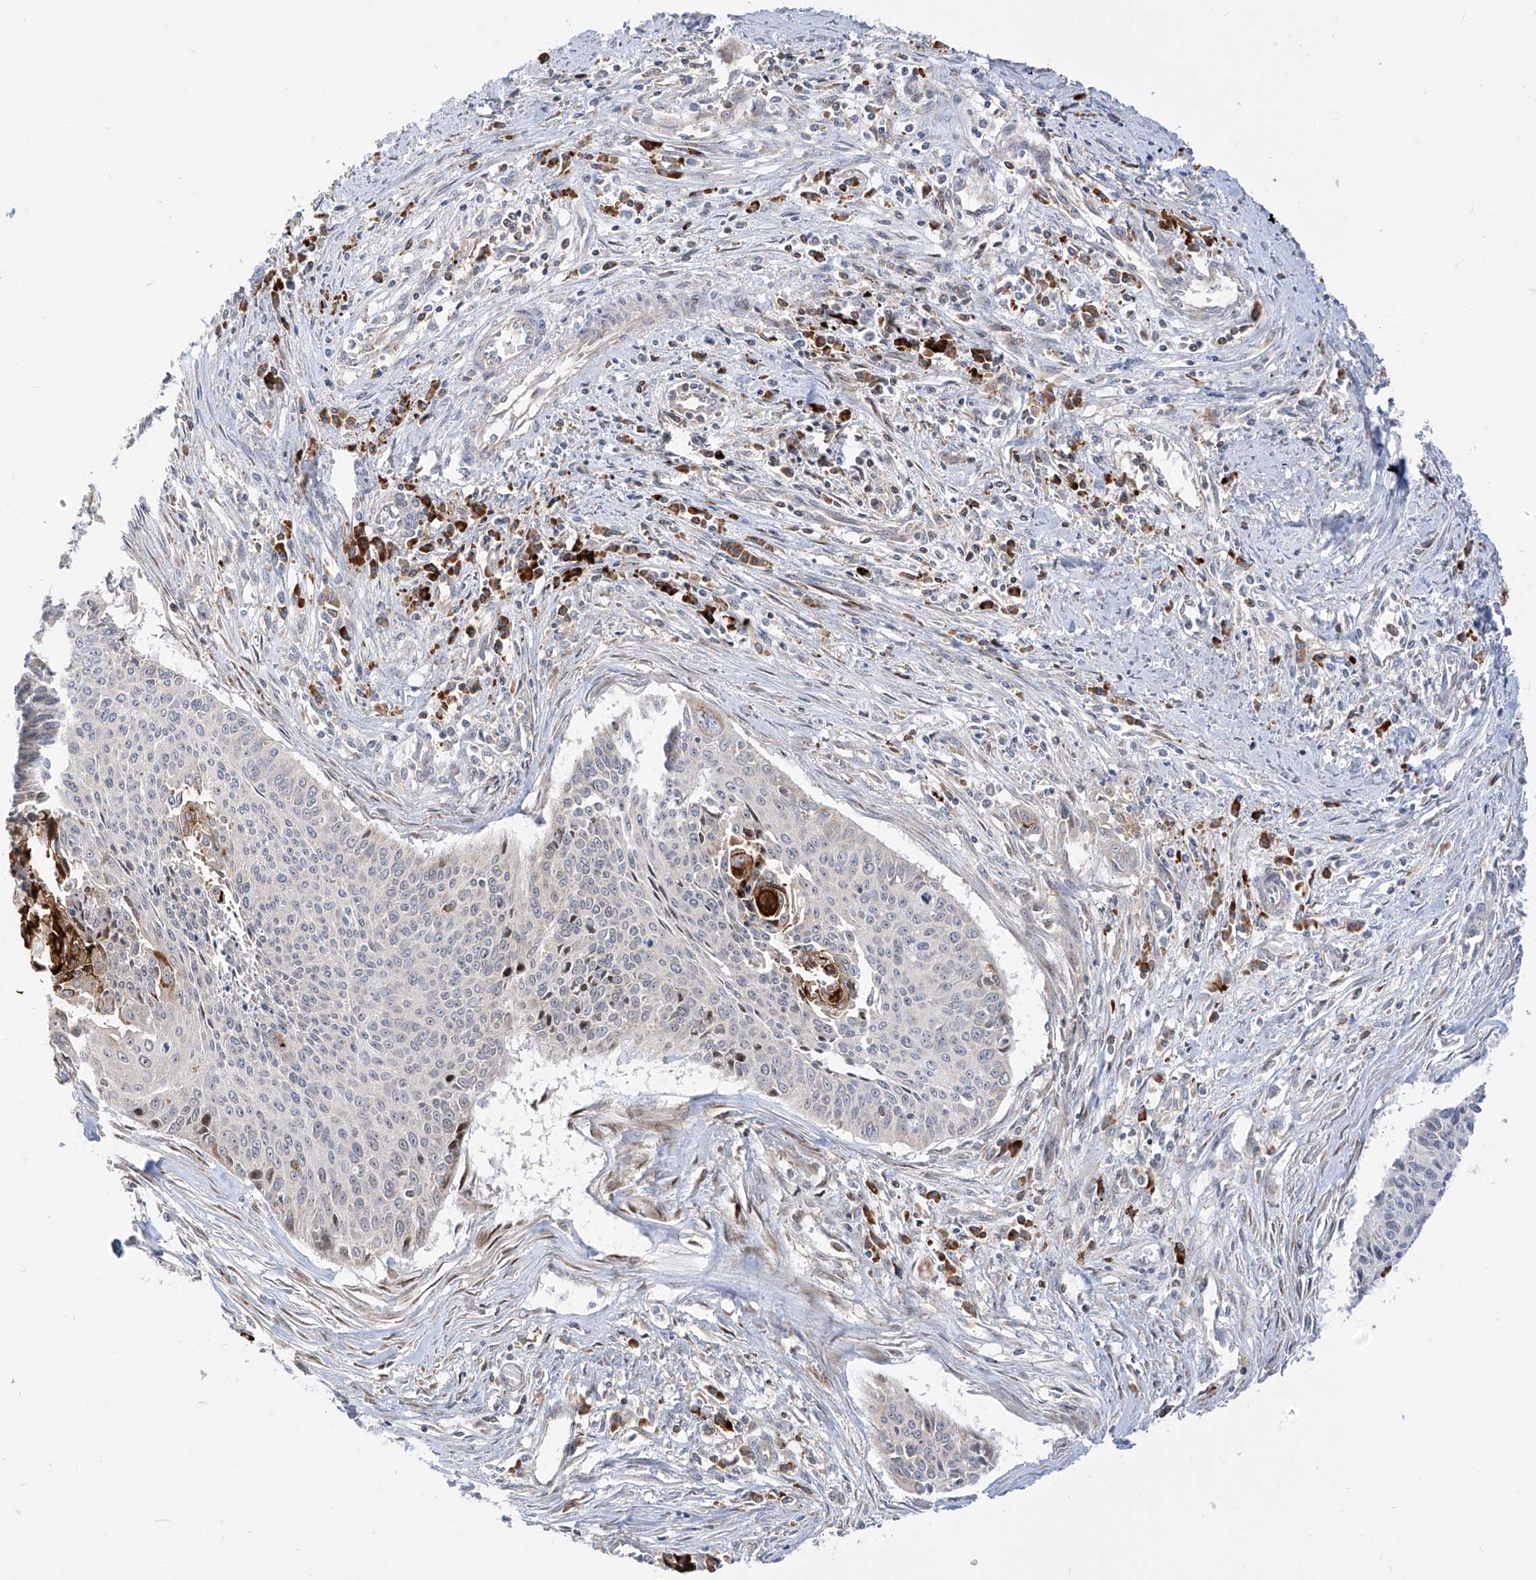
{"staining": {"intensity": "moderate", "quantity": "<25%", "location": "cytoplasmic/membranous"}, "tissue": "cervical cancer", "cell_type": "Tumor cells", "image_type": "cancer", "snomed": [{"axis": "morphology", "description": "Squamous cell carcinoma, NOS"}, {"axis": "topography", "description": "Cervix"}], "caption": "IHC micrograph of neoplastic tissue: human cervical cancer stained using immunohistochemistry (IHC) reveals low levels of moderate protein expression localized specifically in the cytoplasmic/membranous of tumor cells, appearing as a cytoplasmic/membranous brown color.", "gene": "SYTL3", "patient": {"sex": "female", "age": 55}}